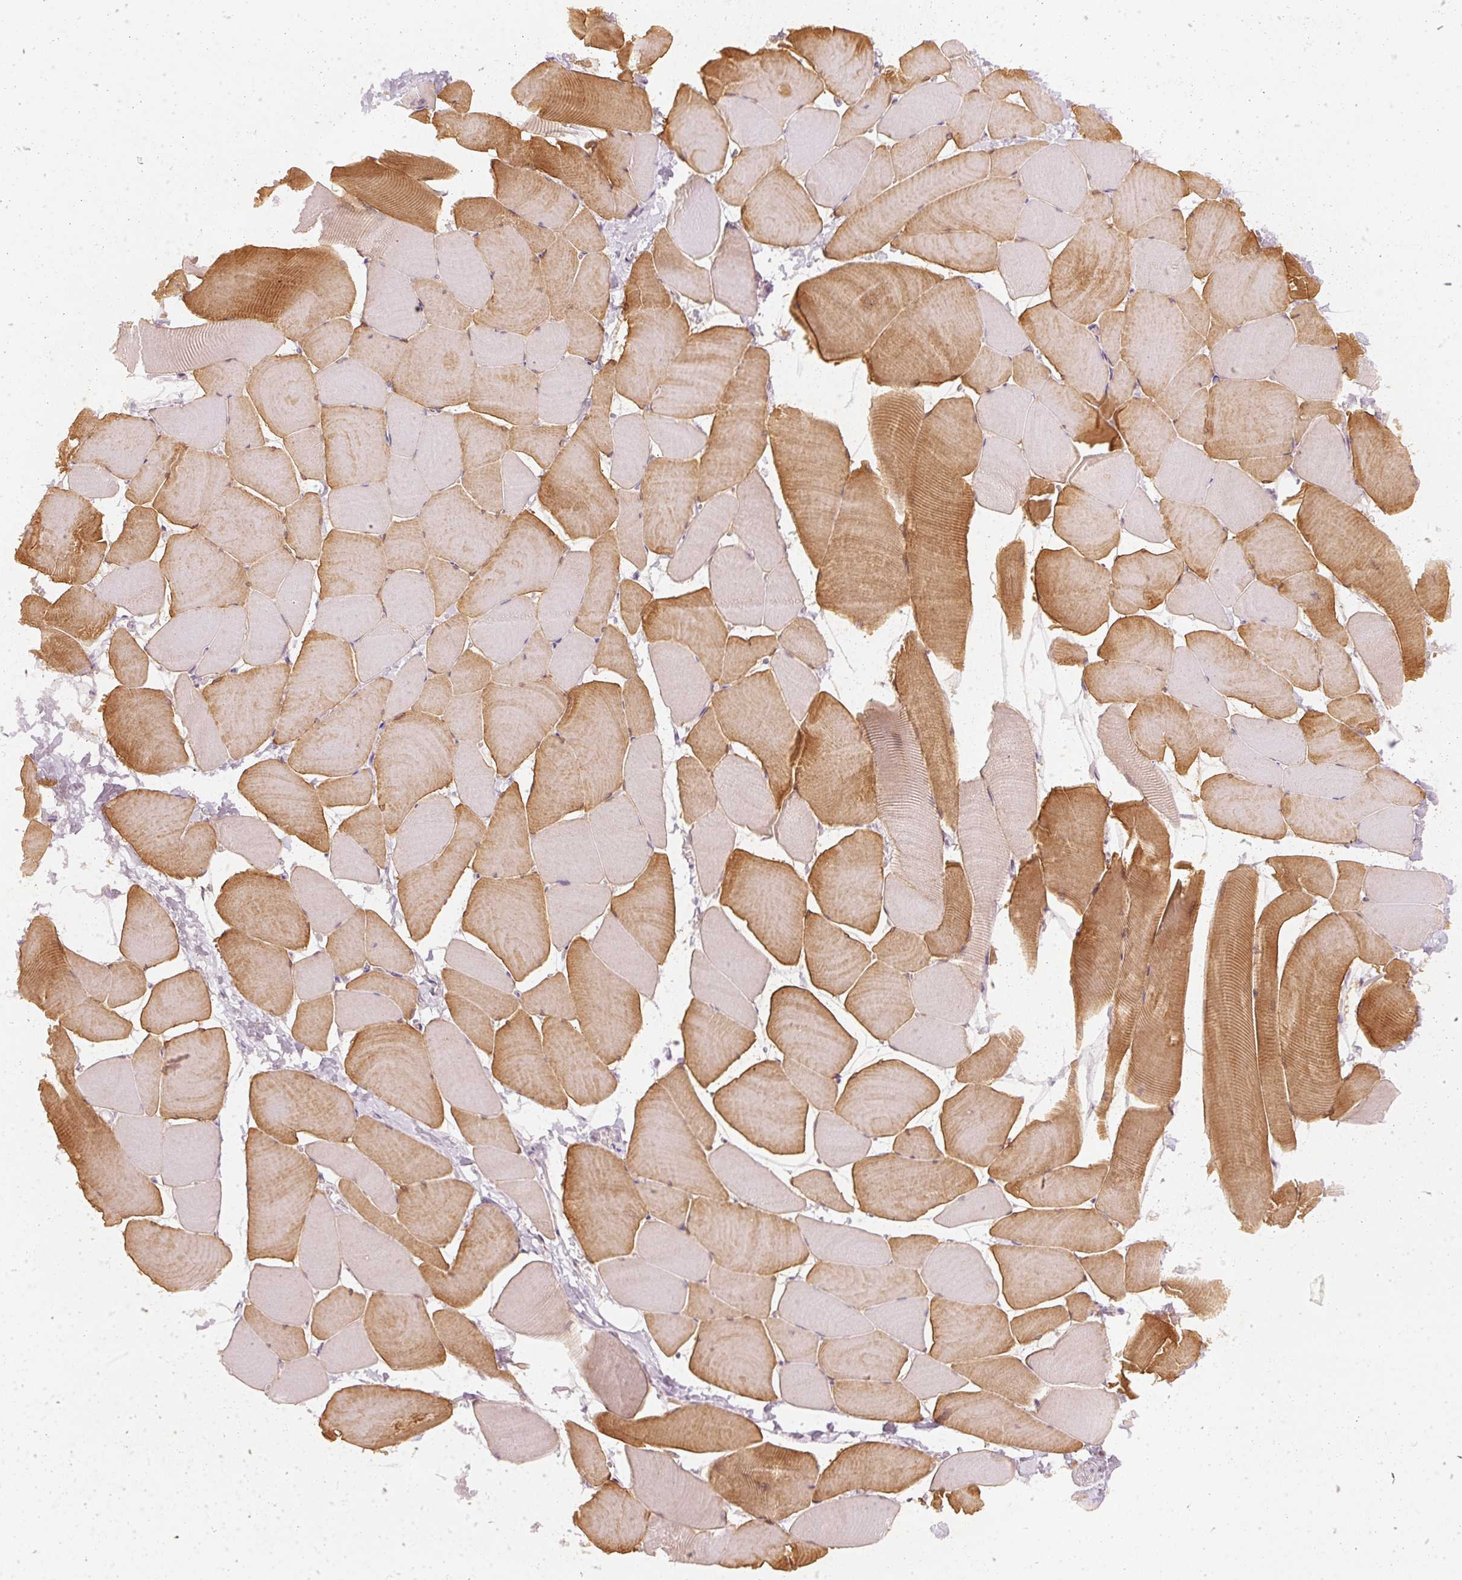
{"staining": {"intensity": "moderate", "quantity": "25%-75%", "location": "cytoplasmic/membranous,nuclear"}, "tissue": "skeletal muscle", "cell_type": "Myocytes", "image_type": "normal", "snomed": [{"axis": "morphology", "description": "Normal tissue, NOS"}, {"axis": "topography", "description": "Skeletal muscle"}], "caption": "The image demonstrates staining of unremarkable skeletal muscle, revealing moderate cytoplasmic/membranous,nuclear protein positivity (brown color) within myocytes.", "gene": "DAPP1", "patient": {"sex": "male", "age": 25}}